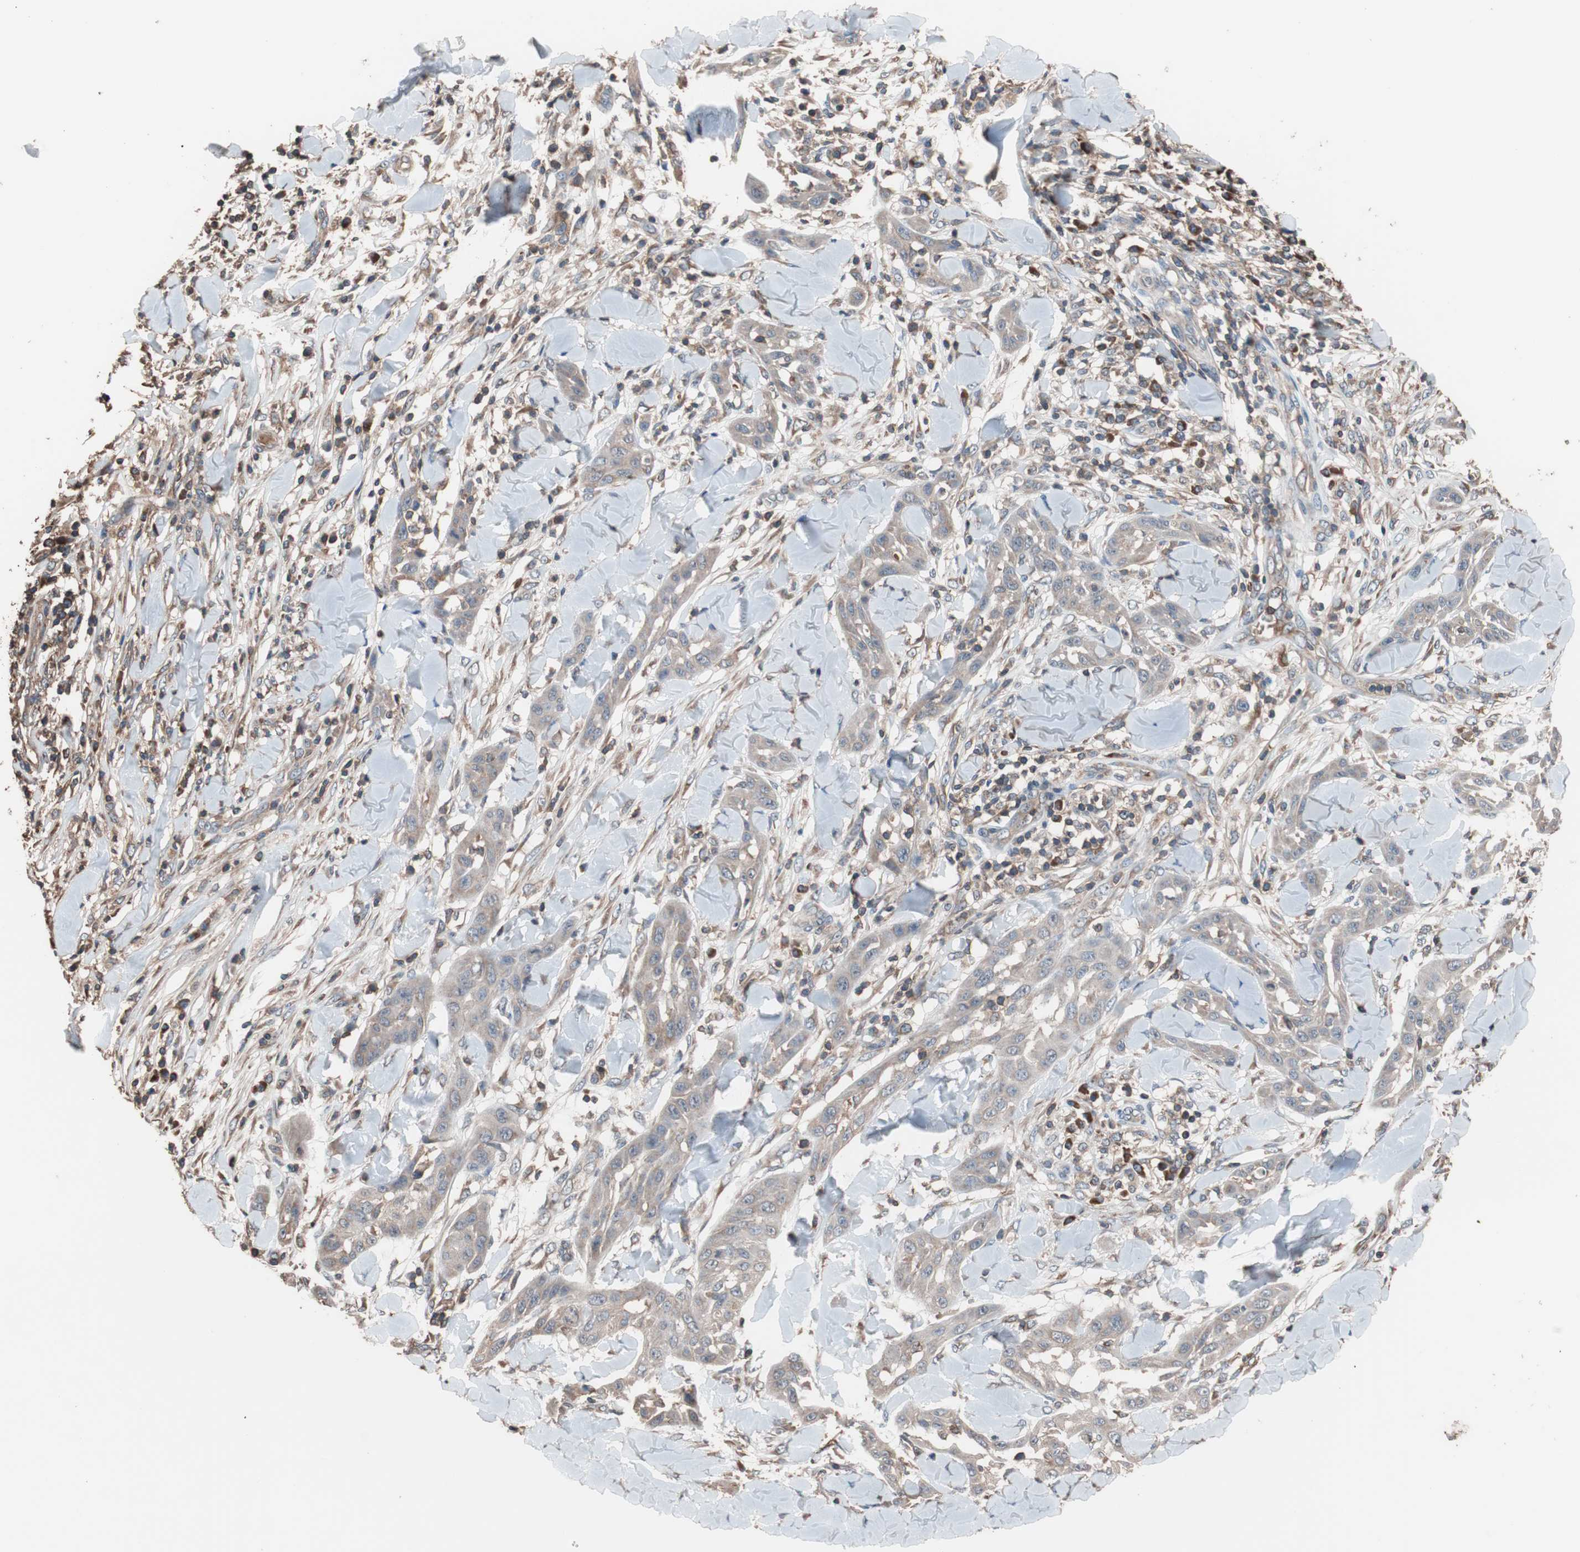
{"staining": {"intensity": "weak", "quantity": ">75%", "location": "cytoplasmic/membranous"}, "tissue": "skin cancer", "cell_type": "Tumor cells", "image_type": "cancer", "snomed": [{"axis": "morphology", "description": "Squamous cell carcinoma, NOS"}, {"axis": "topography", "description": "Skin"}], "caption": "Approximately >75% of tumor cells in human skin squamous cell carcinoma exhibit weak cytoplasmic/membranous protein positivity as visualized by brown immunohistochemical staining.", "gene": "GLYCTK", "patient": {"sex": "male", "age": 24}}